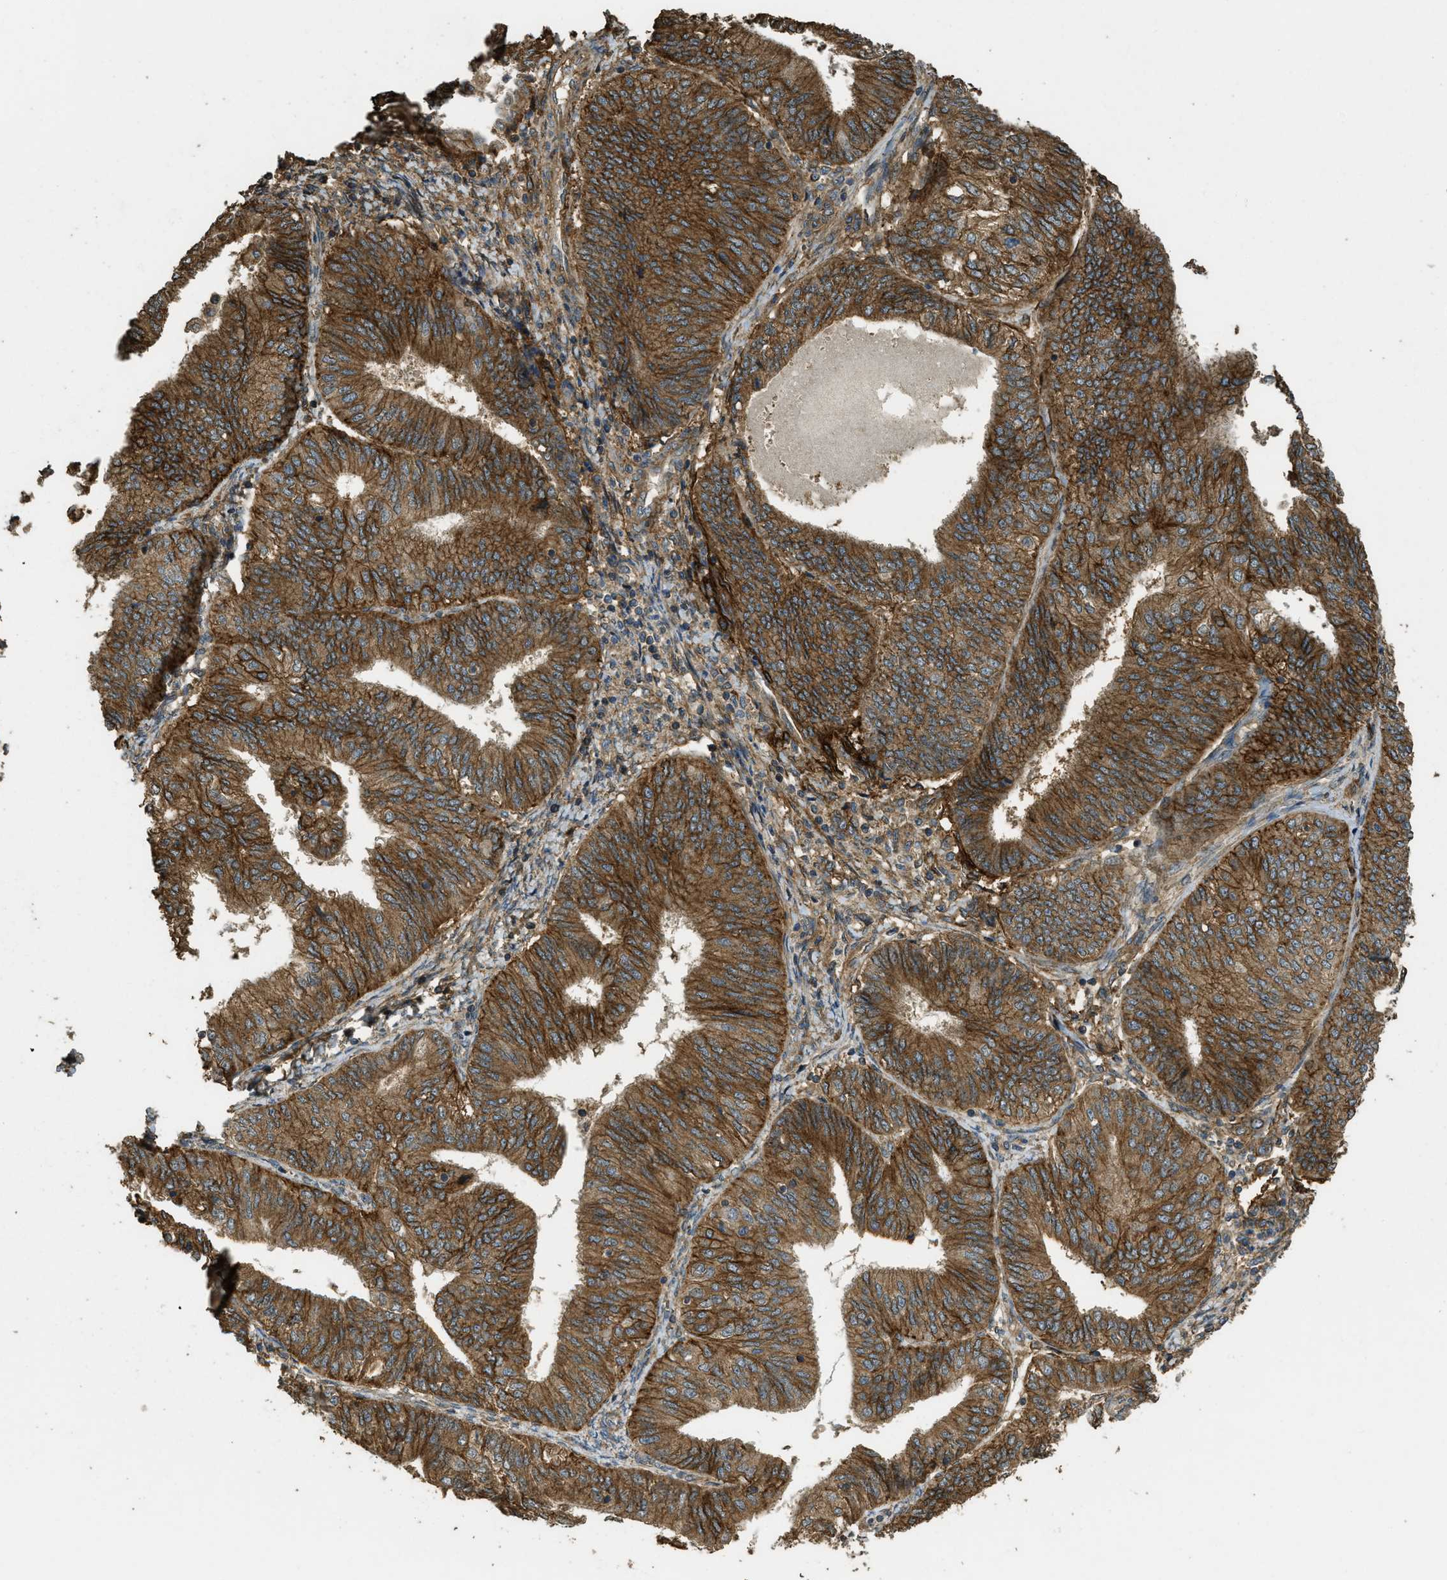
{"staining": {"intensity": "moderate", "quantity": ">75%", "location": "cytoplasmic/membranous"}, "tissue": "endometrial cancer", "cell_type": "Tumor cells", "image_type": "cancer", "snomed": [{"axis": "morphology", "description": "Adenocarcinoma, NOS"}, {"axis": "topography", "description": "Endometrium"}], "caption": "Immunohistochemistry image of neoplastic tissue: adenocarcinoma (endometrial) stained using immunohistochemistry exhibits medium levels of moderate protein expression localized specifically in the cytoplasmic/membranous of tumor cells, appearing as a cytoplasmic/membranous brown color.", "gene": "CD276", "patient": {"sex": "female", "age": 58}}